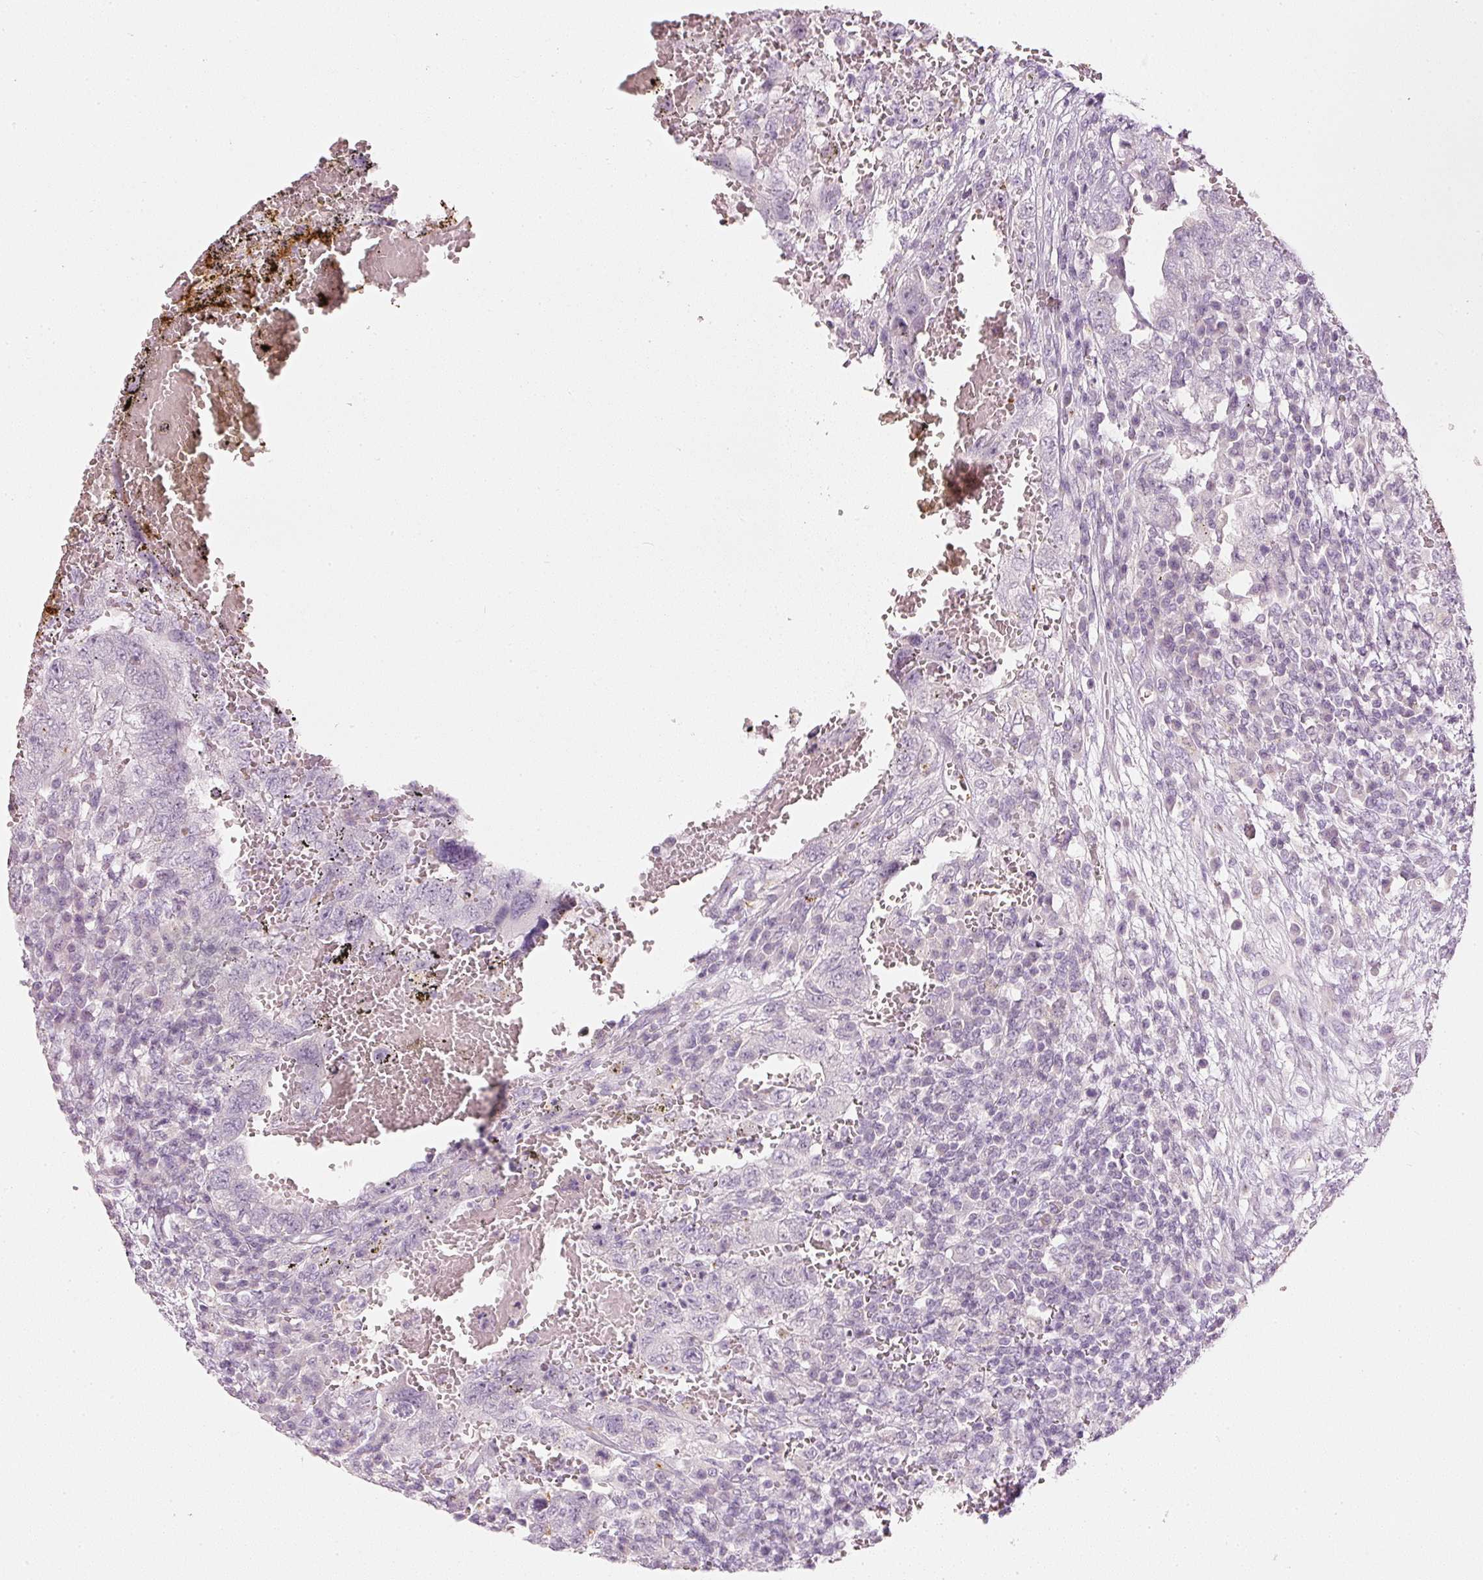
{"staining": {"intensity": "negative", "quantity": "none", "location": "none"}, "tissue": "testis cancer", "cell_type": "Tumor cells", "image_type": "cancer", "snomed": [{"axis": "morphology", "description": "Carcinoma, Embryonal, NOS"}, {"axis": "topography", "description": "Testis"}], "caption": "An image of testis cancer (embryonal carcinoma) stained for a protein shows no brown staining in tumor cells.", "gene": "LECT2", "patient": {"sex": "male", "age": 26}}